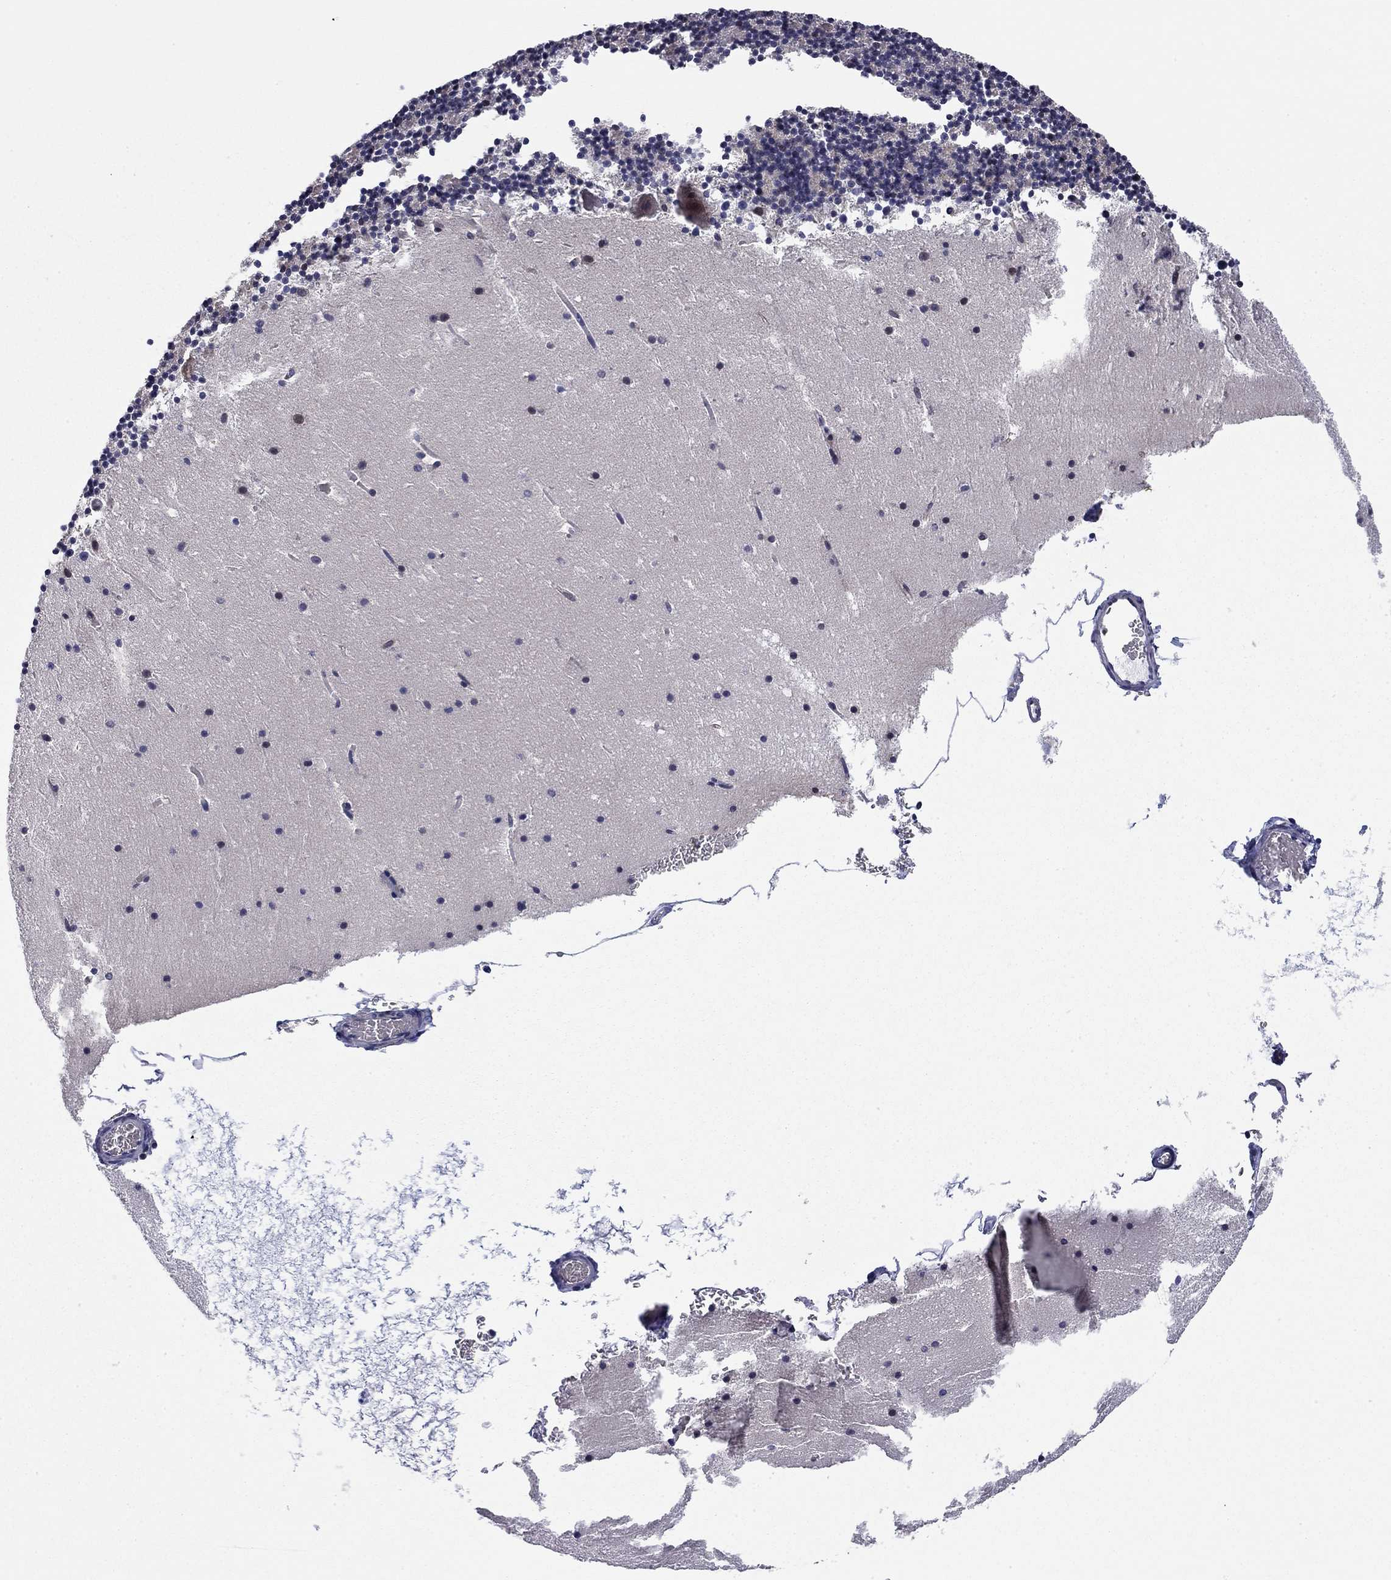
{"staining": {"intensity": "moderate", "quantity": "<25%", "location": "cytoplasmic/membranous"}, "tissue": "cerebellum", "cell_type": "Cells in granular layer", "image_type": "normal", "snomed": [{"axis": "morphology", "description": "Normal tissue, NOS"}, {"axis": "topography", "description": "Cerebellum"}], "caption": "Cells in granular layer demonstrate moderate cytoplasmic/membranous expression in about <25% of cells in normal cerebellum. Using DAB (brown) and hematoxylin (blue) stains, captured at high magnification using brightfield microscopy.", "gene": "TDP1", "patient": {"sex": "male", "age": 37}}